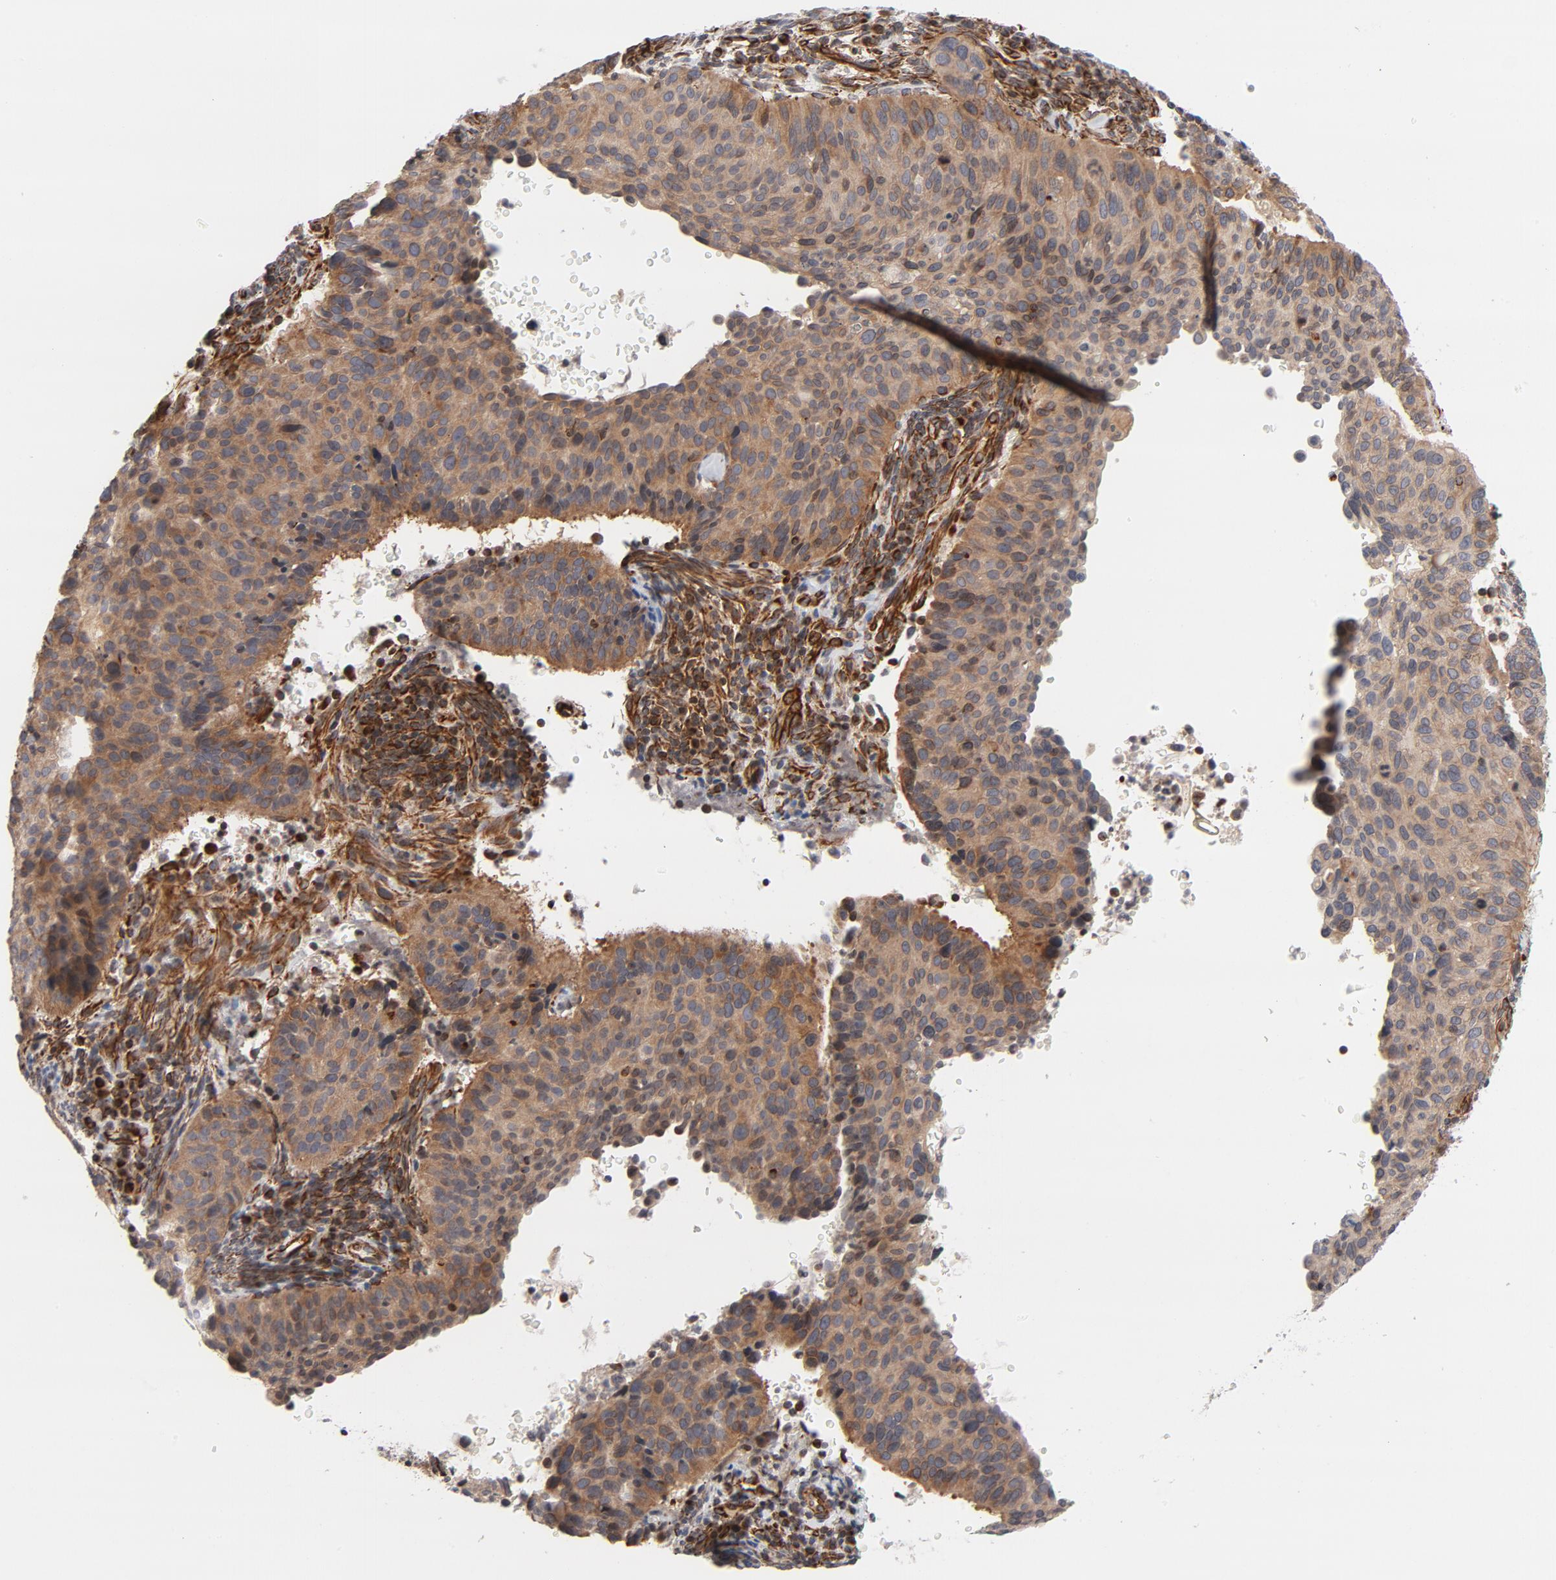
{"staining": {"intensity": "moderate", "quantity": ">75%", "location": "cytoplasmic/membranous"}, "tissue": "cervical cancer", "cell_type": "Tumor cells", "image_type": "cancer", "snomed": [{"axis": "morphology", "description": "Adenocarcinoma, NOS"}, {"axis": "topography", "description": "Cervix"}], "caption": "Protein staining demonstrates moderate cytoplasmic/membranous staining in approximately >75% of tumor cells in adenocarcinoma (cervical).", "gene": "DNAAF2", "patient": {"sex": "female", "age": 29}}